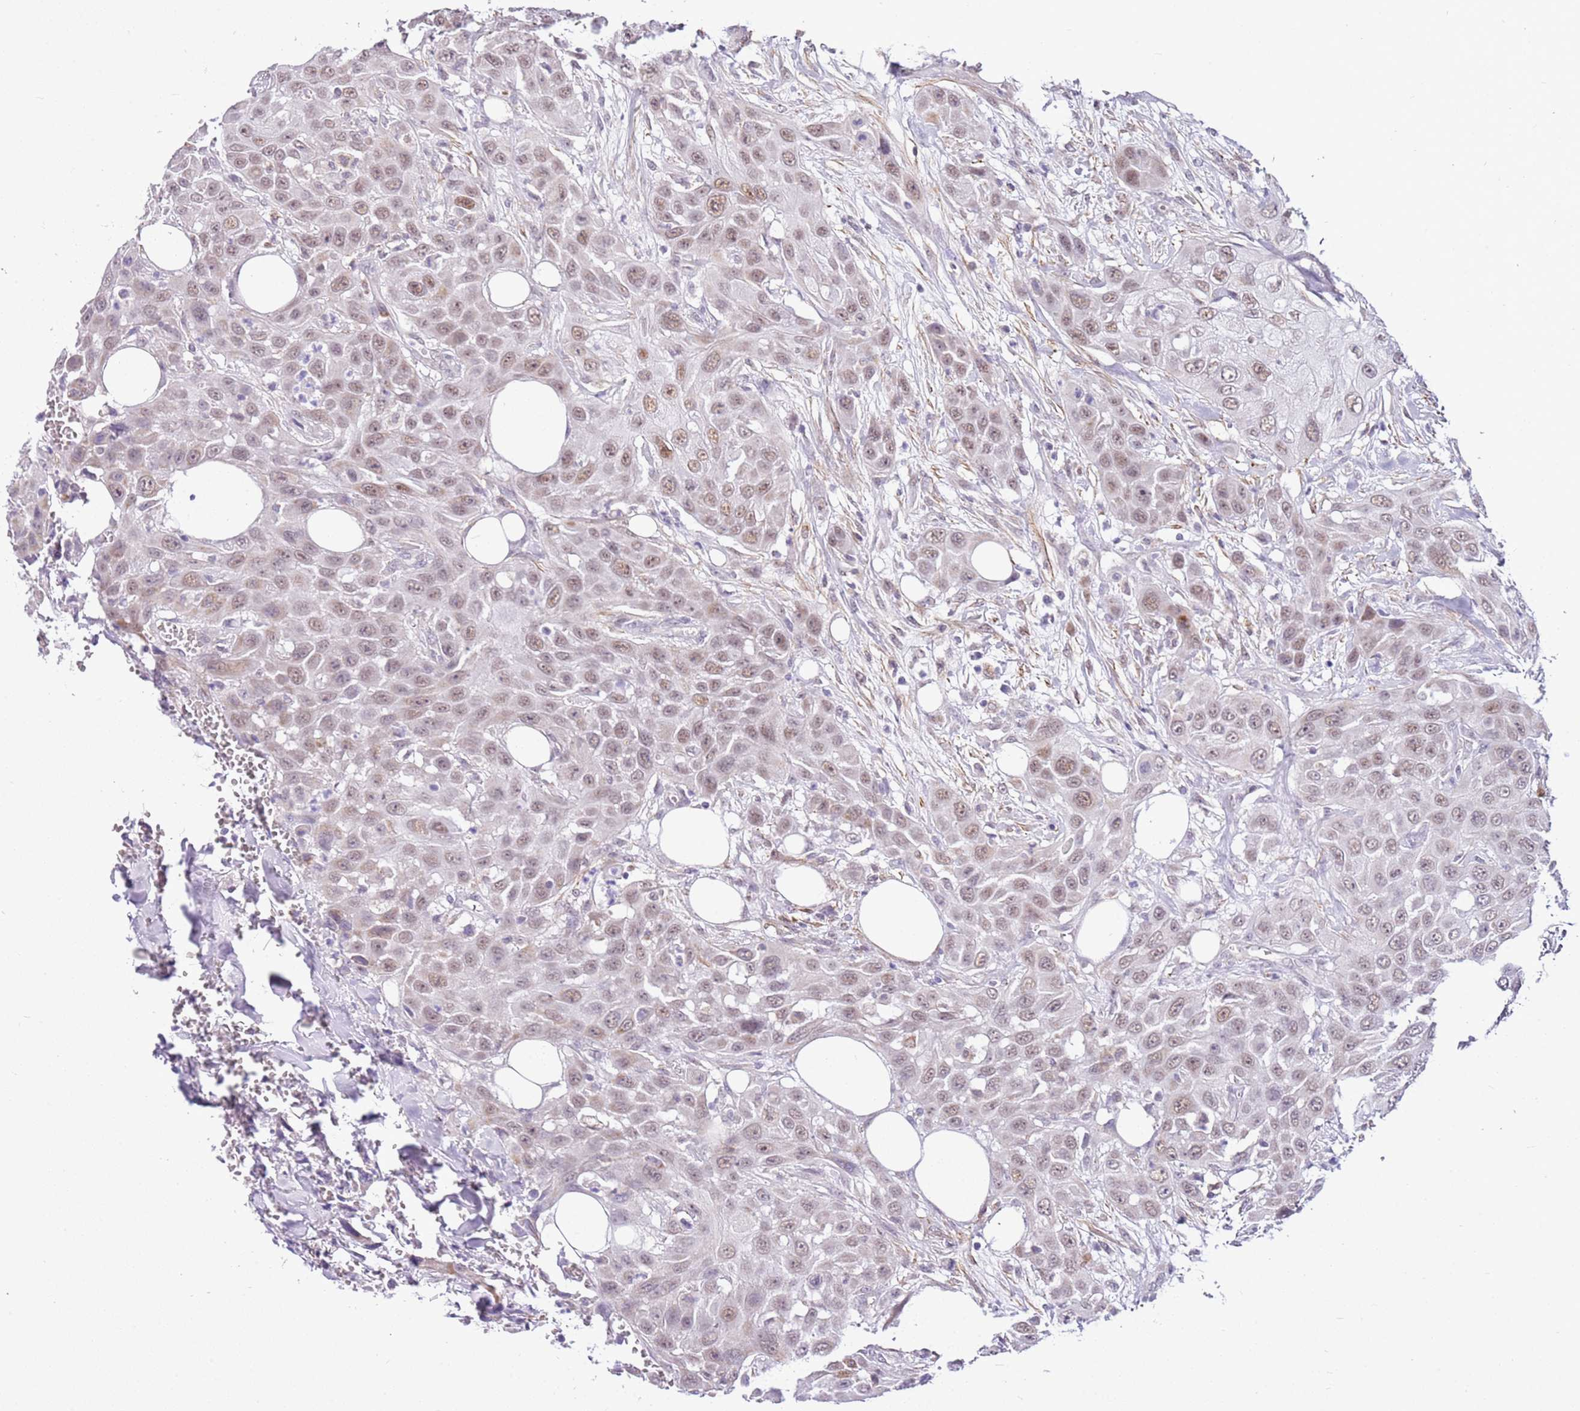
{"staining": {"intensity": "weak", "quantity": ">75%", "location": "nuclear"}, "tissue": "head and neck cancer", "cell_type": "Tumor cells", "image_type": "cancer", "snomed": [{"axis": "morphology", "description": "Squamous cell carcinoma, NOS"}, {"axis": "topography", "description": "Head-Neck"}], "caption": "Immunohistochemical staining of human head and neck cancer displays low levels of weak nuclear staining in about >75% of tumor cells.", "gene": "SMIM4", "patient": {"sex": "male", "age": 81}}